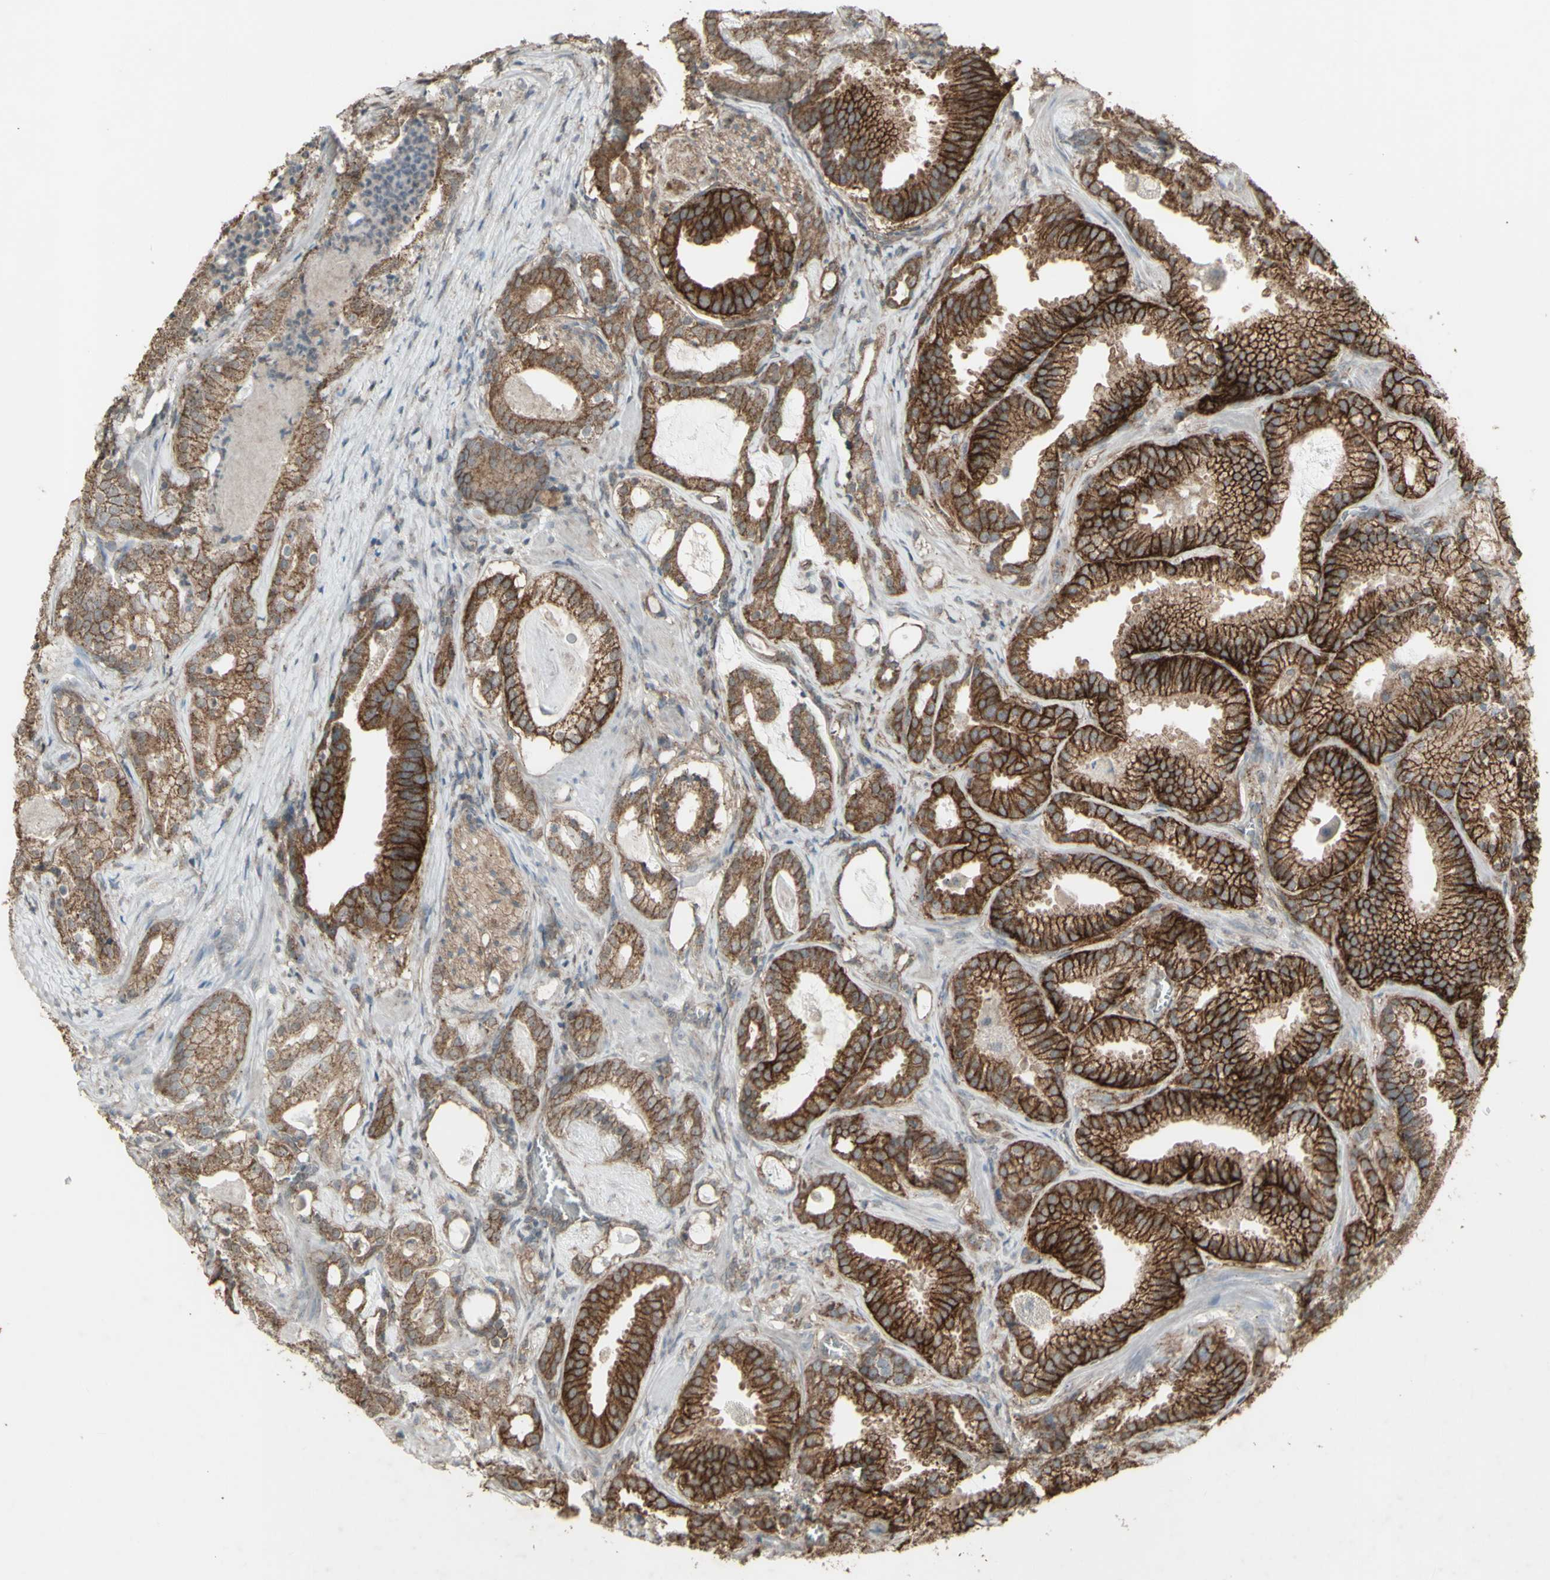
{"staining": {"intensity": "moderate", "quantity": ">75%", "location": "cytoplasmic/membranous"}, "tissue": "prostate cancer", "cell_type": "Tumor cells", "image_type": "cancer", "snomed": [{"axis": "morphology", "description": "Adenocarcinoma, Low grade"}, {"axis": "topography", "description": "Prostate"}], "caption": "The image exhibits staining of prostate cancer (adenocarcinoma (low-grade)), revealing moderate cytoplasmic/membranous protein positivity (brown color) within tumor cells.", "gene": "FXYD3", "patient": {"sex": "male", "age": 59}}